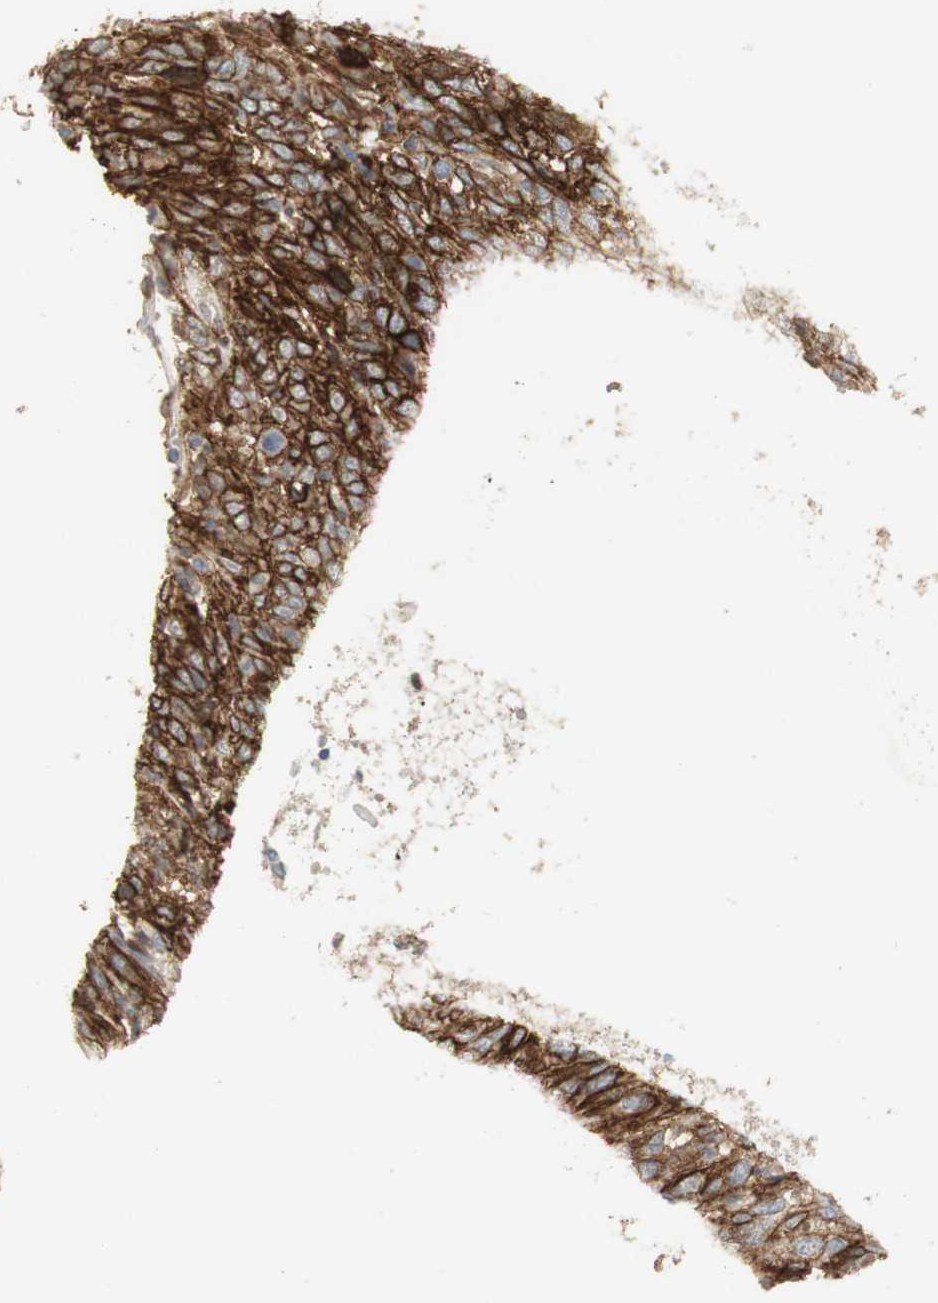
{"staining": {"intensity": "moderate", "quantity": ">75%", "location": "cytoplasmic/membranous"}, "tissue": "cervical cancer", "cell_type": "Tumor cells", "image_type": "cancer", "snomed": [{"axis": "morphology", "description": "Squamous cell carcinoma, NOS"}, {"axis": "topography", "description": "Cervix"}], "caption": "Cervical cancer (squamous cell carcinoma) stained with DAB (3,3'-diaminobenzidine) IHC exhibits medium levels of moderate cytoplasmic/membranous expression in about >75% of tumor cells.", "gene": "L1CAM", "patient": {"sex": "female", "age": 46}}